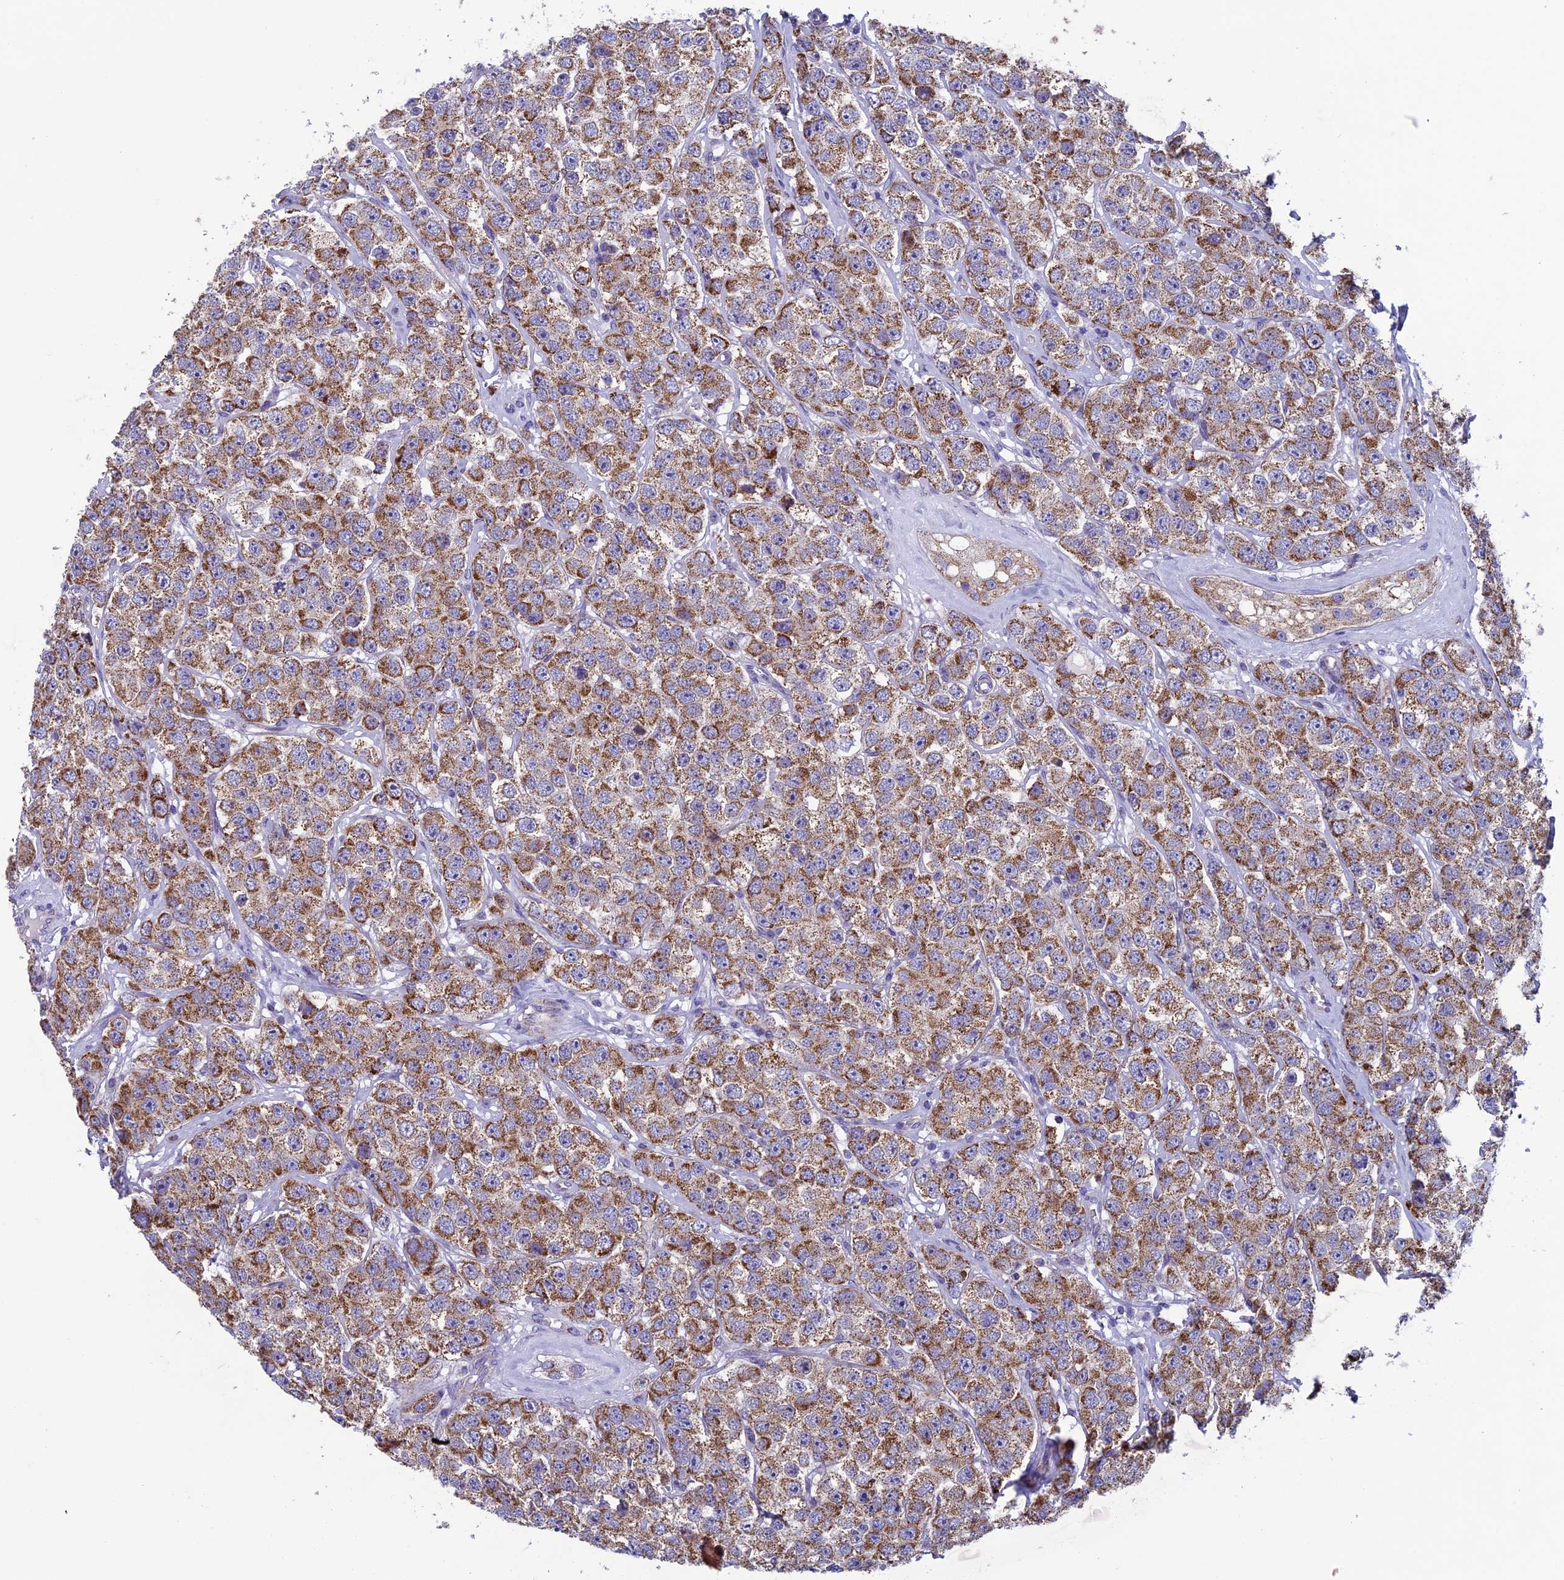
{"staining": {"intensity": "moderate", "quantity": ">75%", "location": "cytoplasmic/membranous"}, "tissue": "testis cancer", "cell_type": "Tumor cells", "image_type": "cancer", "snomed": [{"axis": "morphology", "description": "Seminoma, NOS"}, {"axis": "topography", "description": "Testis"}], "caption": "A medium amount of moderate cytoplasmic/membranous expression is identified in approximately >75% of tumor cells in seminoma (testis) tissue.", "gene": "MFSD12", "patient": {"sex": "male", "age": 28}}